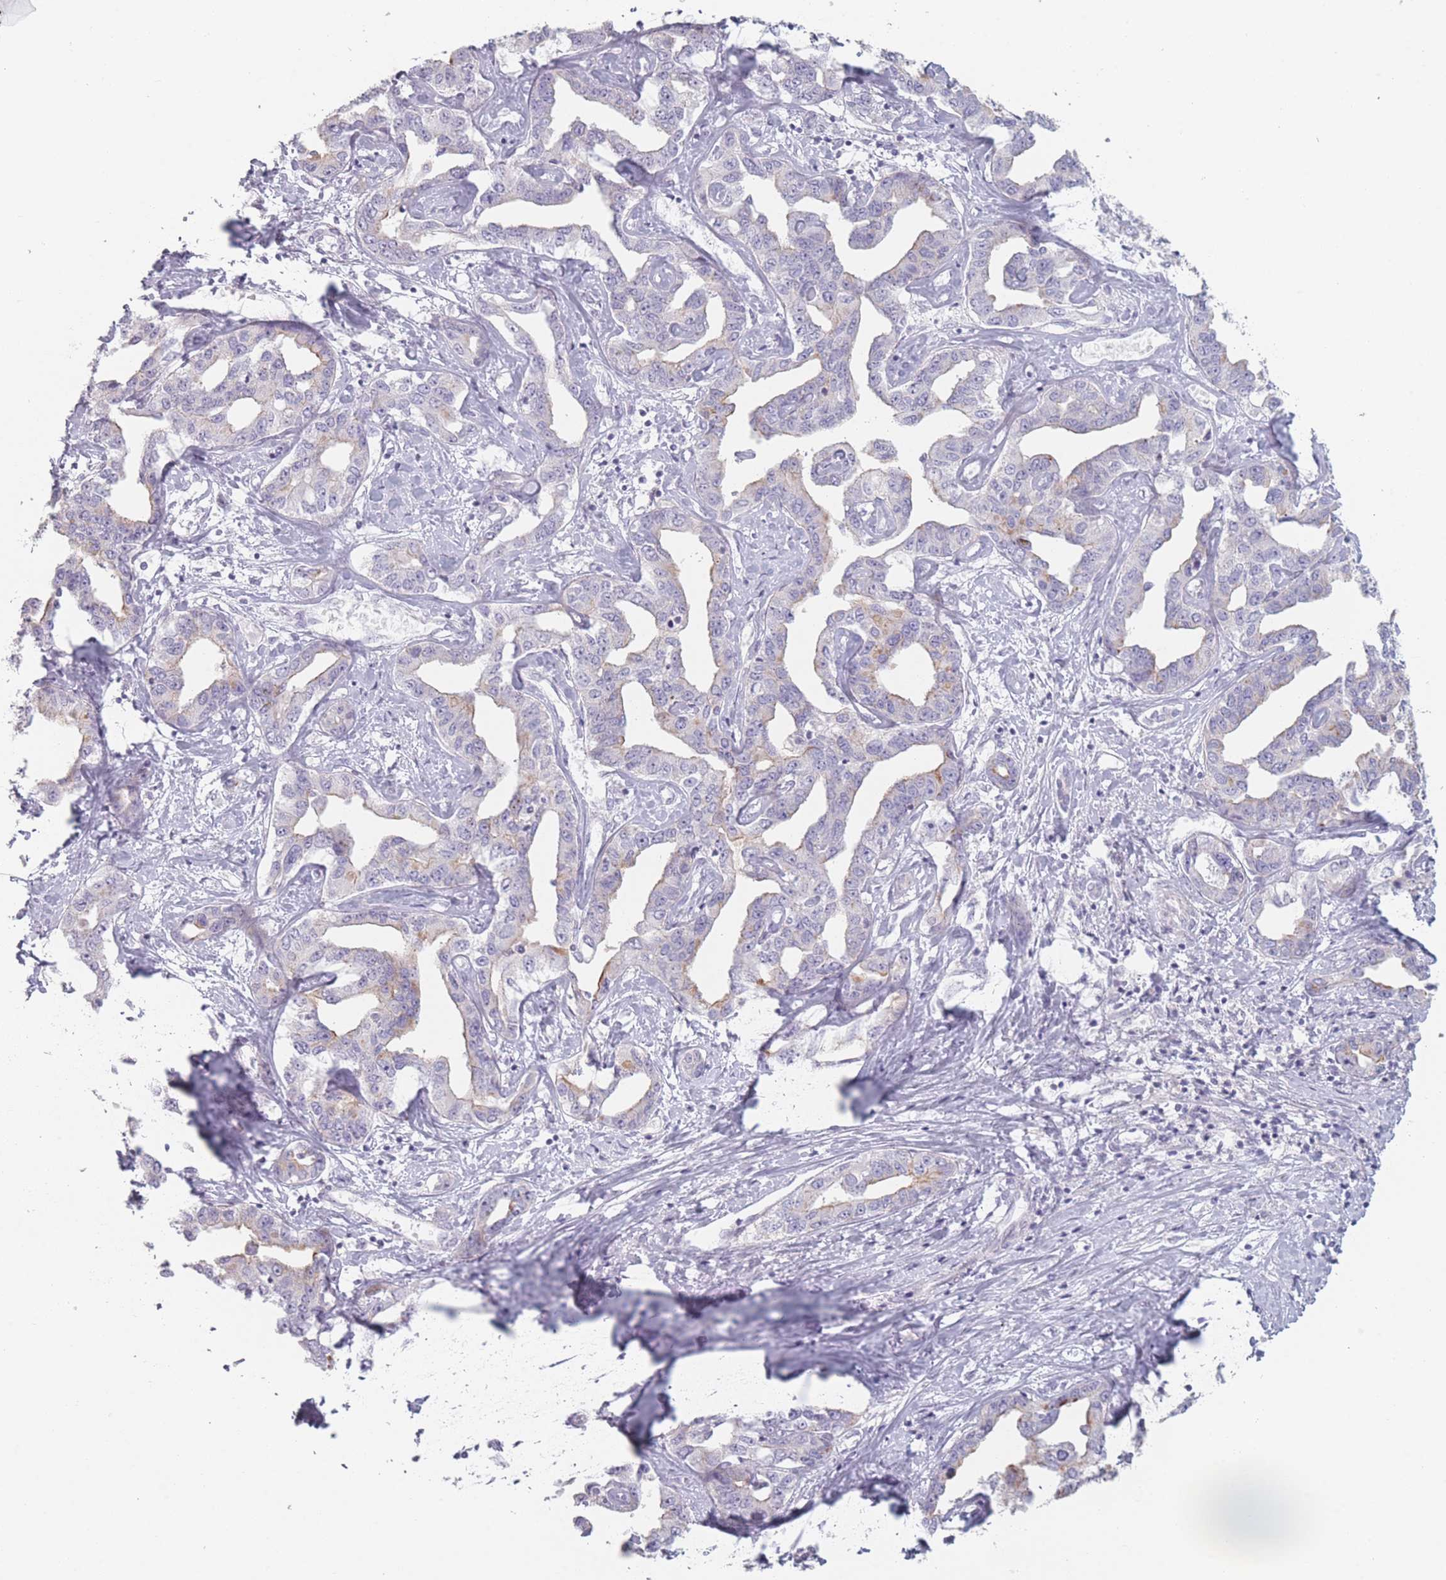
{"staining": {"intensity": "negative", "quantity": "none", "location": "none"}, "tissue": "liver cancer", "cell_type": "Tumor cells", "image_type": "cancer", "snomed": [{"axis": "morphology", "description": "Cholangiocarcinoma"}, {"axis": "topography", "description": "Liver"}], "caption": "The immunohistochemistry image has no significant expression in tumor cells of liver cancer (cholangiocarcinoma) tissue.", "gene": "RASL10B", "patient": {"sex": "male", "age": 59}}